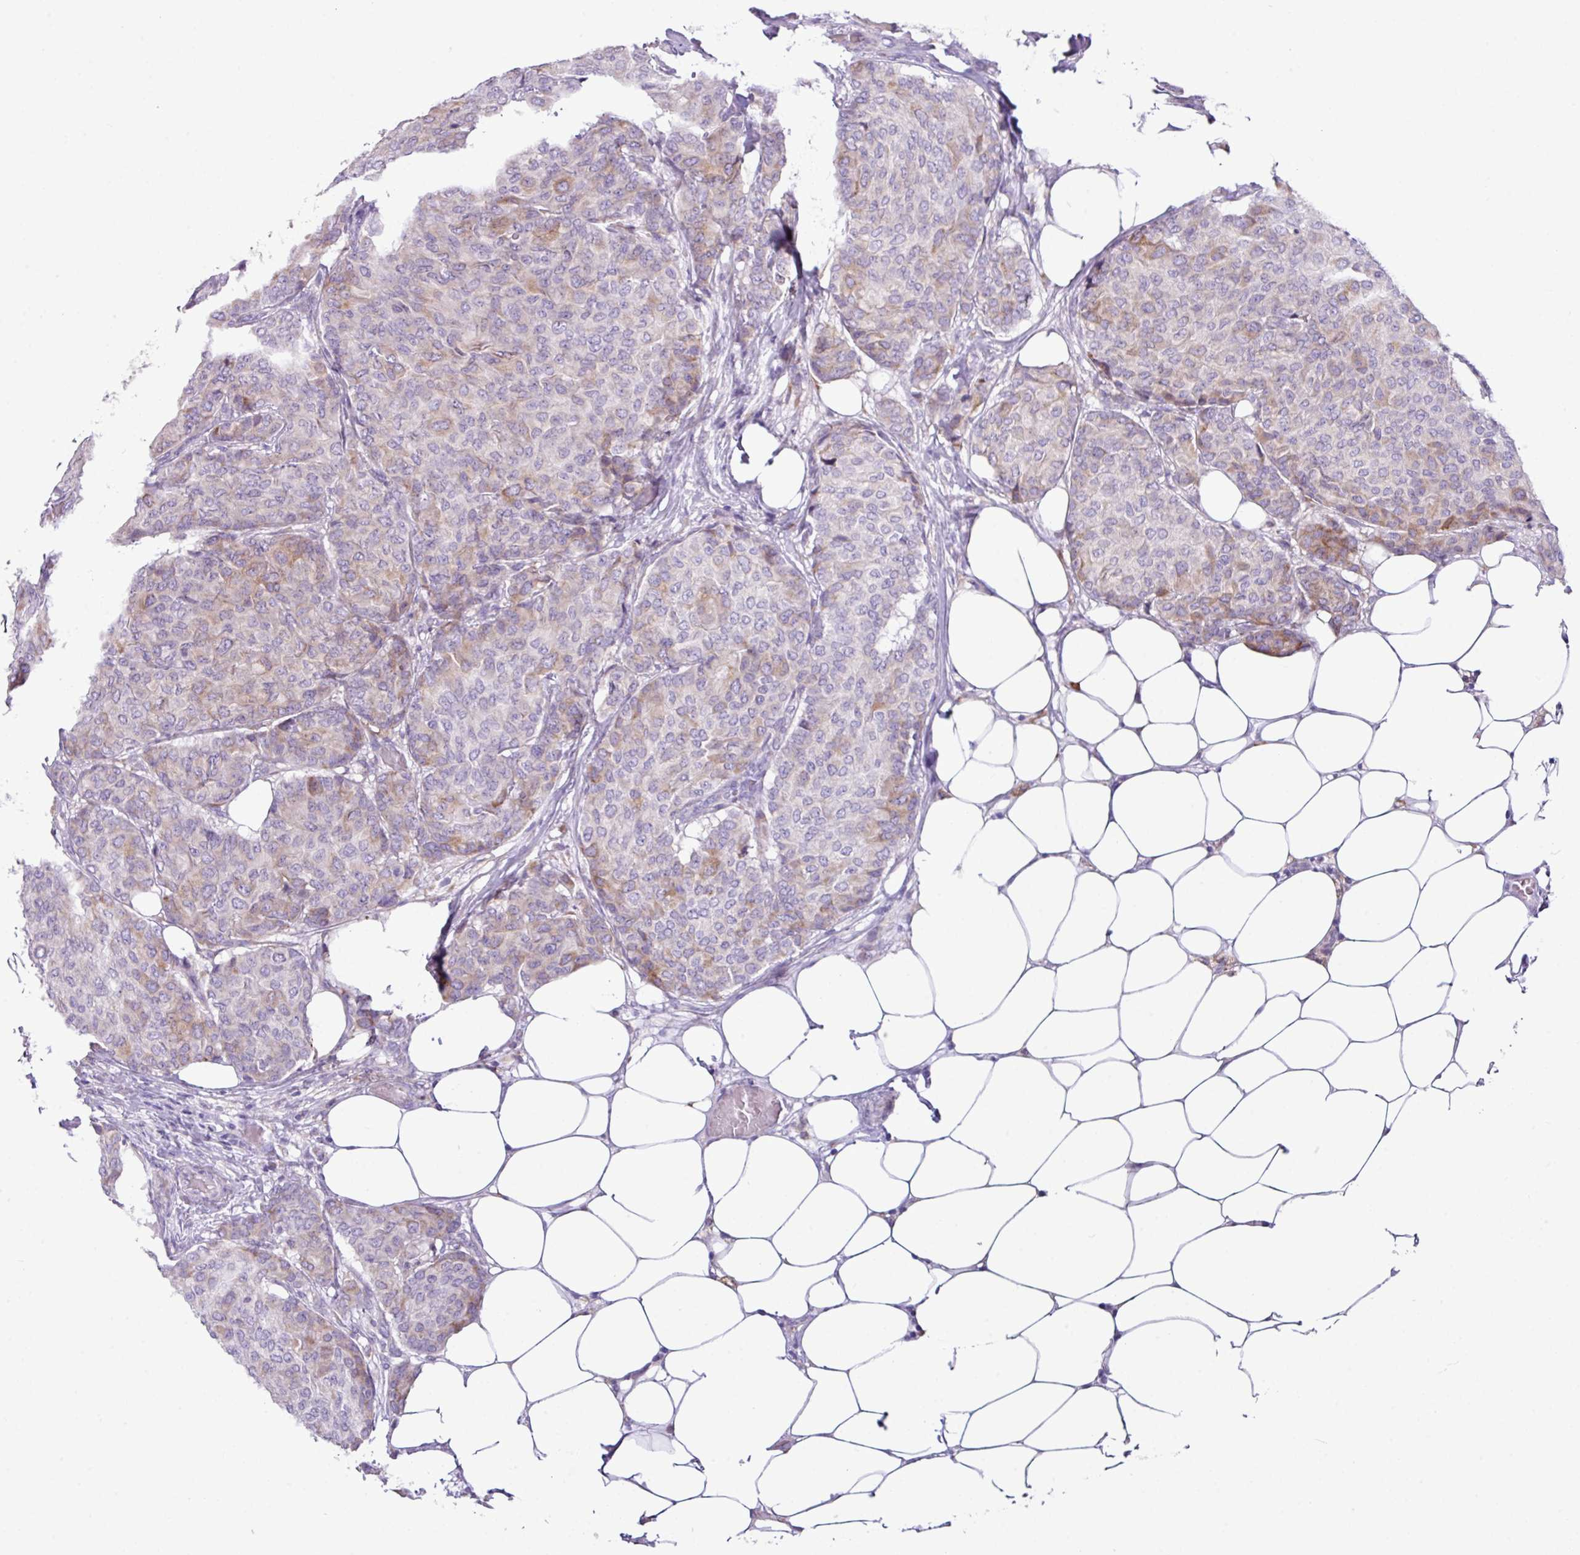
{"staining": {"intensity": "weak", "quantity": "<25%", "location": "cytoplasmic/membranous"}, "tissue": "breast cancer", "cell_type": "Tumor cells", "image_type": "cancer", "snomed": [{"axis": "morphology", "description": "Duct carcinoma"}, {"axis": "topography", "description": "Breast"}], "caption": "The image demonstrates no significant expression in tumor cells of breast cancer.", "gene": "RGS21", "patient": {"sex": "female", "age": 75}}